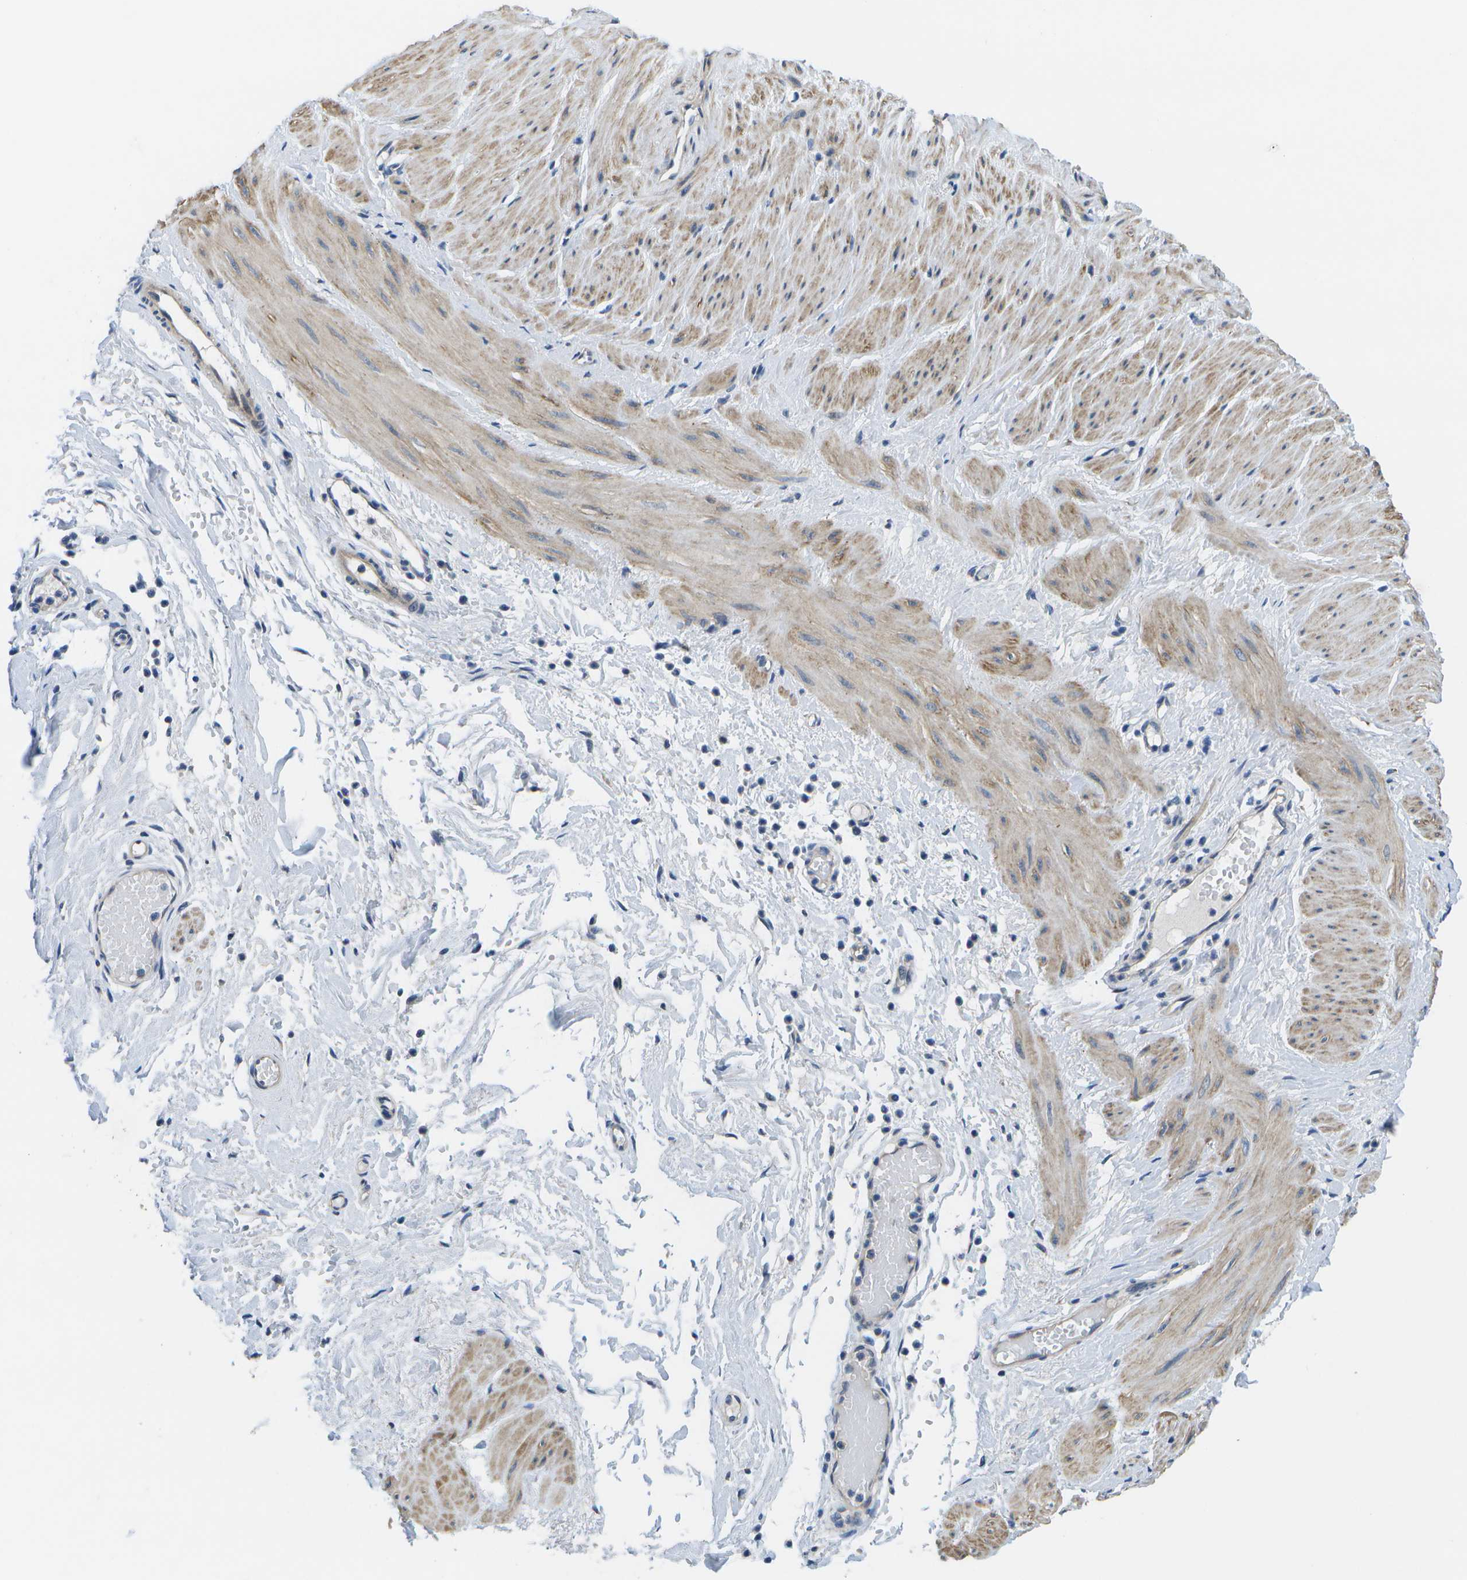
{"staining": {"intensity": "negative", "quantity": "none", "location": "none"}, "tissue": "adipose tissue", "cell_type": "Adipocytes", "image_type": "normal", "snomed": [{"axis": "morphology", "description": "Normal tissue, NOS"}, {"axis": "topography", "description": "Soft tissue"}, {"axis": "topography", "description": "Vascular tissue"}], "caption": "A high-resolution photomicrograph shows IHC staining of unremarkable adipose tissue, which displays no significant positivity in adipocytes.", "gene": "P3H1", "patient": {"sex": "female", "age": 35}}